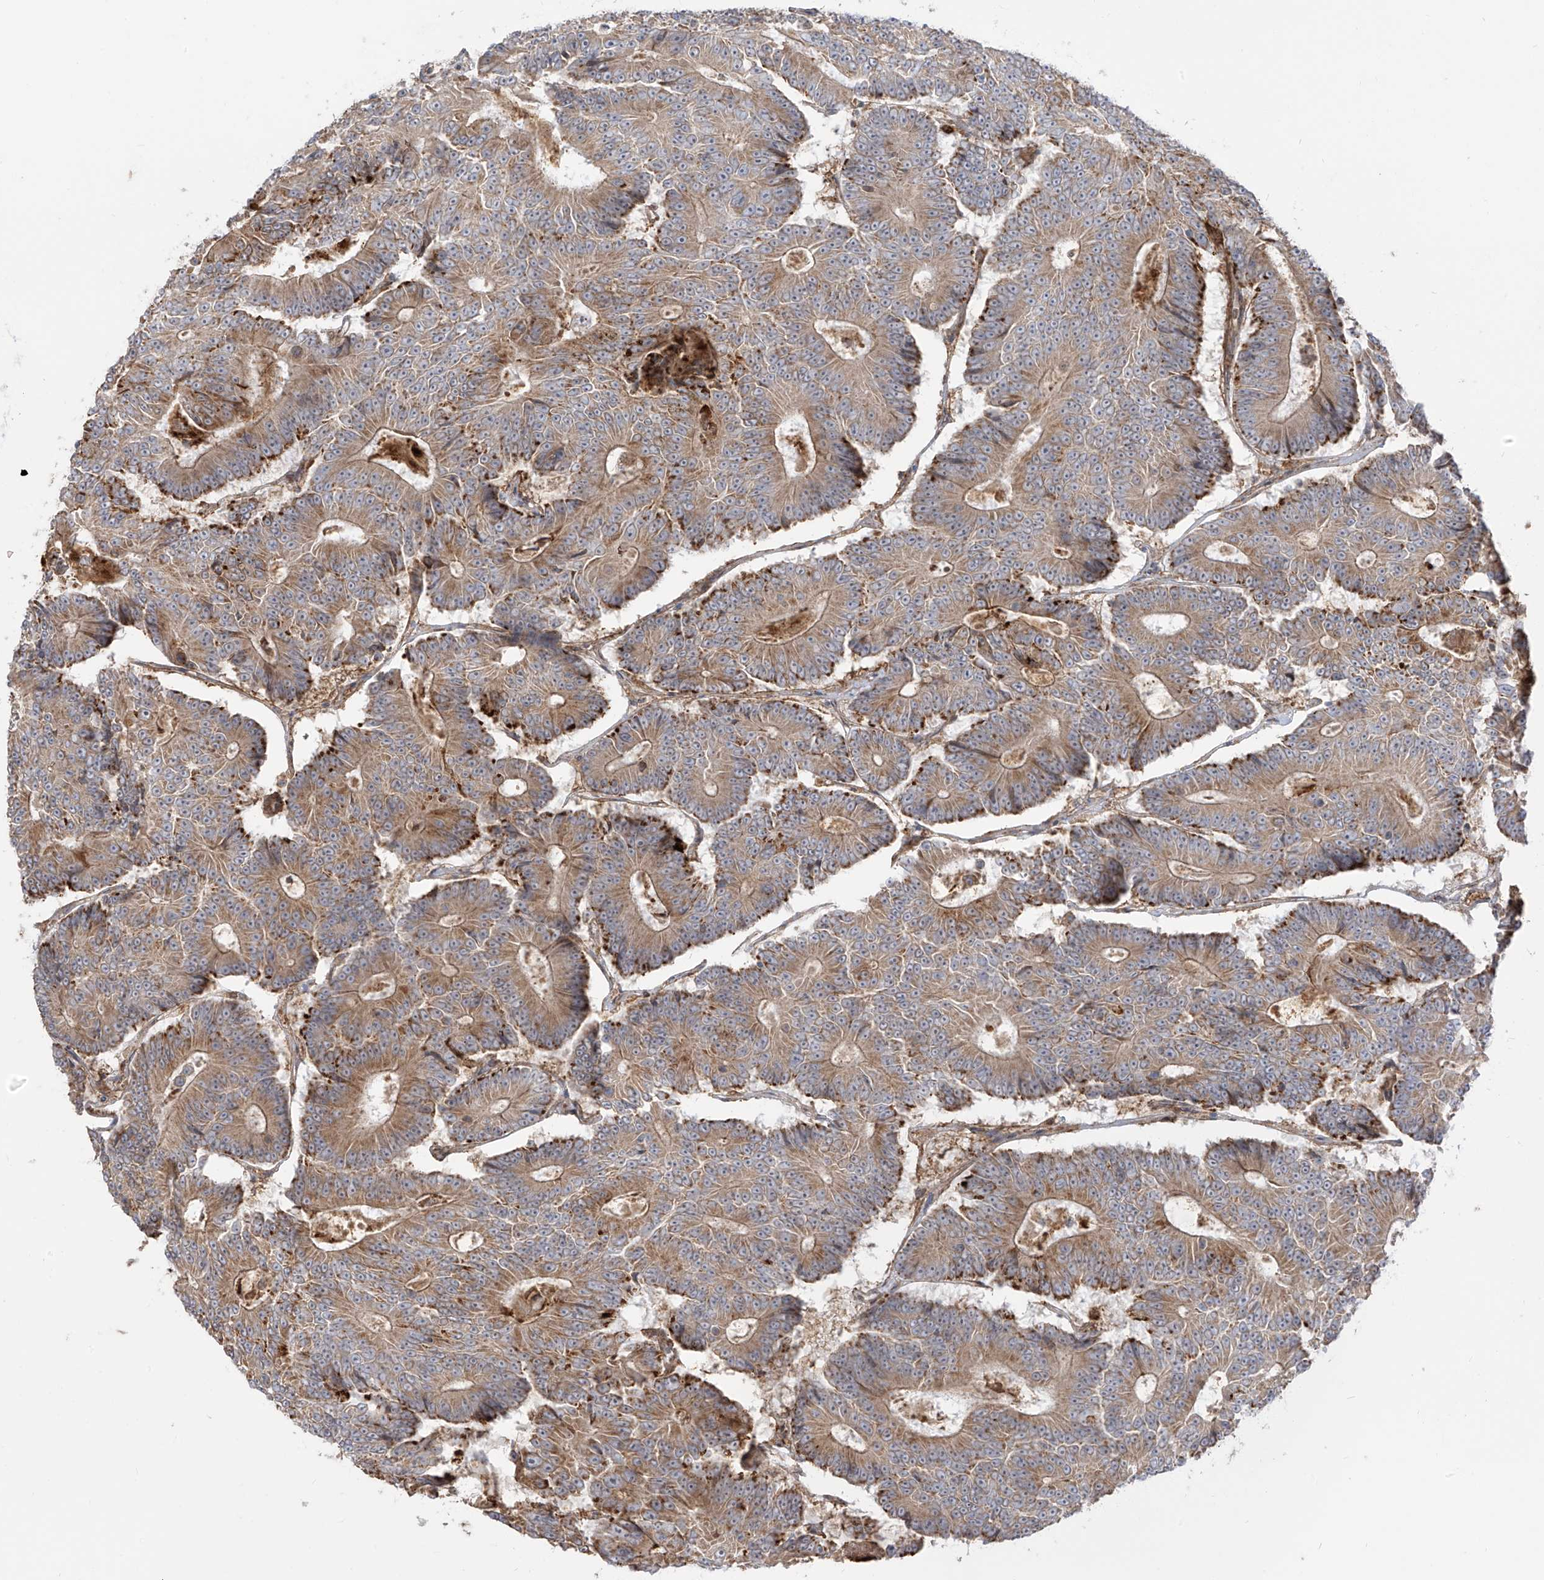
{"staining": {"intensity": "moderate", "quantity": ">75%", "location": "cytoplasmic/membranous"}, "tissue": "colorectal cancer", "cell_type": "Tumor cells", "image_type": "cancer", "snomed": [{"axis": "morphology", "description": "Adenocarcinoma, NOS"}, {"axis": "topography", "description": "Colon"}], "caption": "Human adenocarcinoma (colorectal) stained for a protein (brown) exhibits moderate cytoplasmic/membranous positive positivity in about >75% of tumor cells.", "gene": "ZGRF1", "patient": {"sex": "male", "age": 83}}